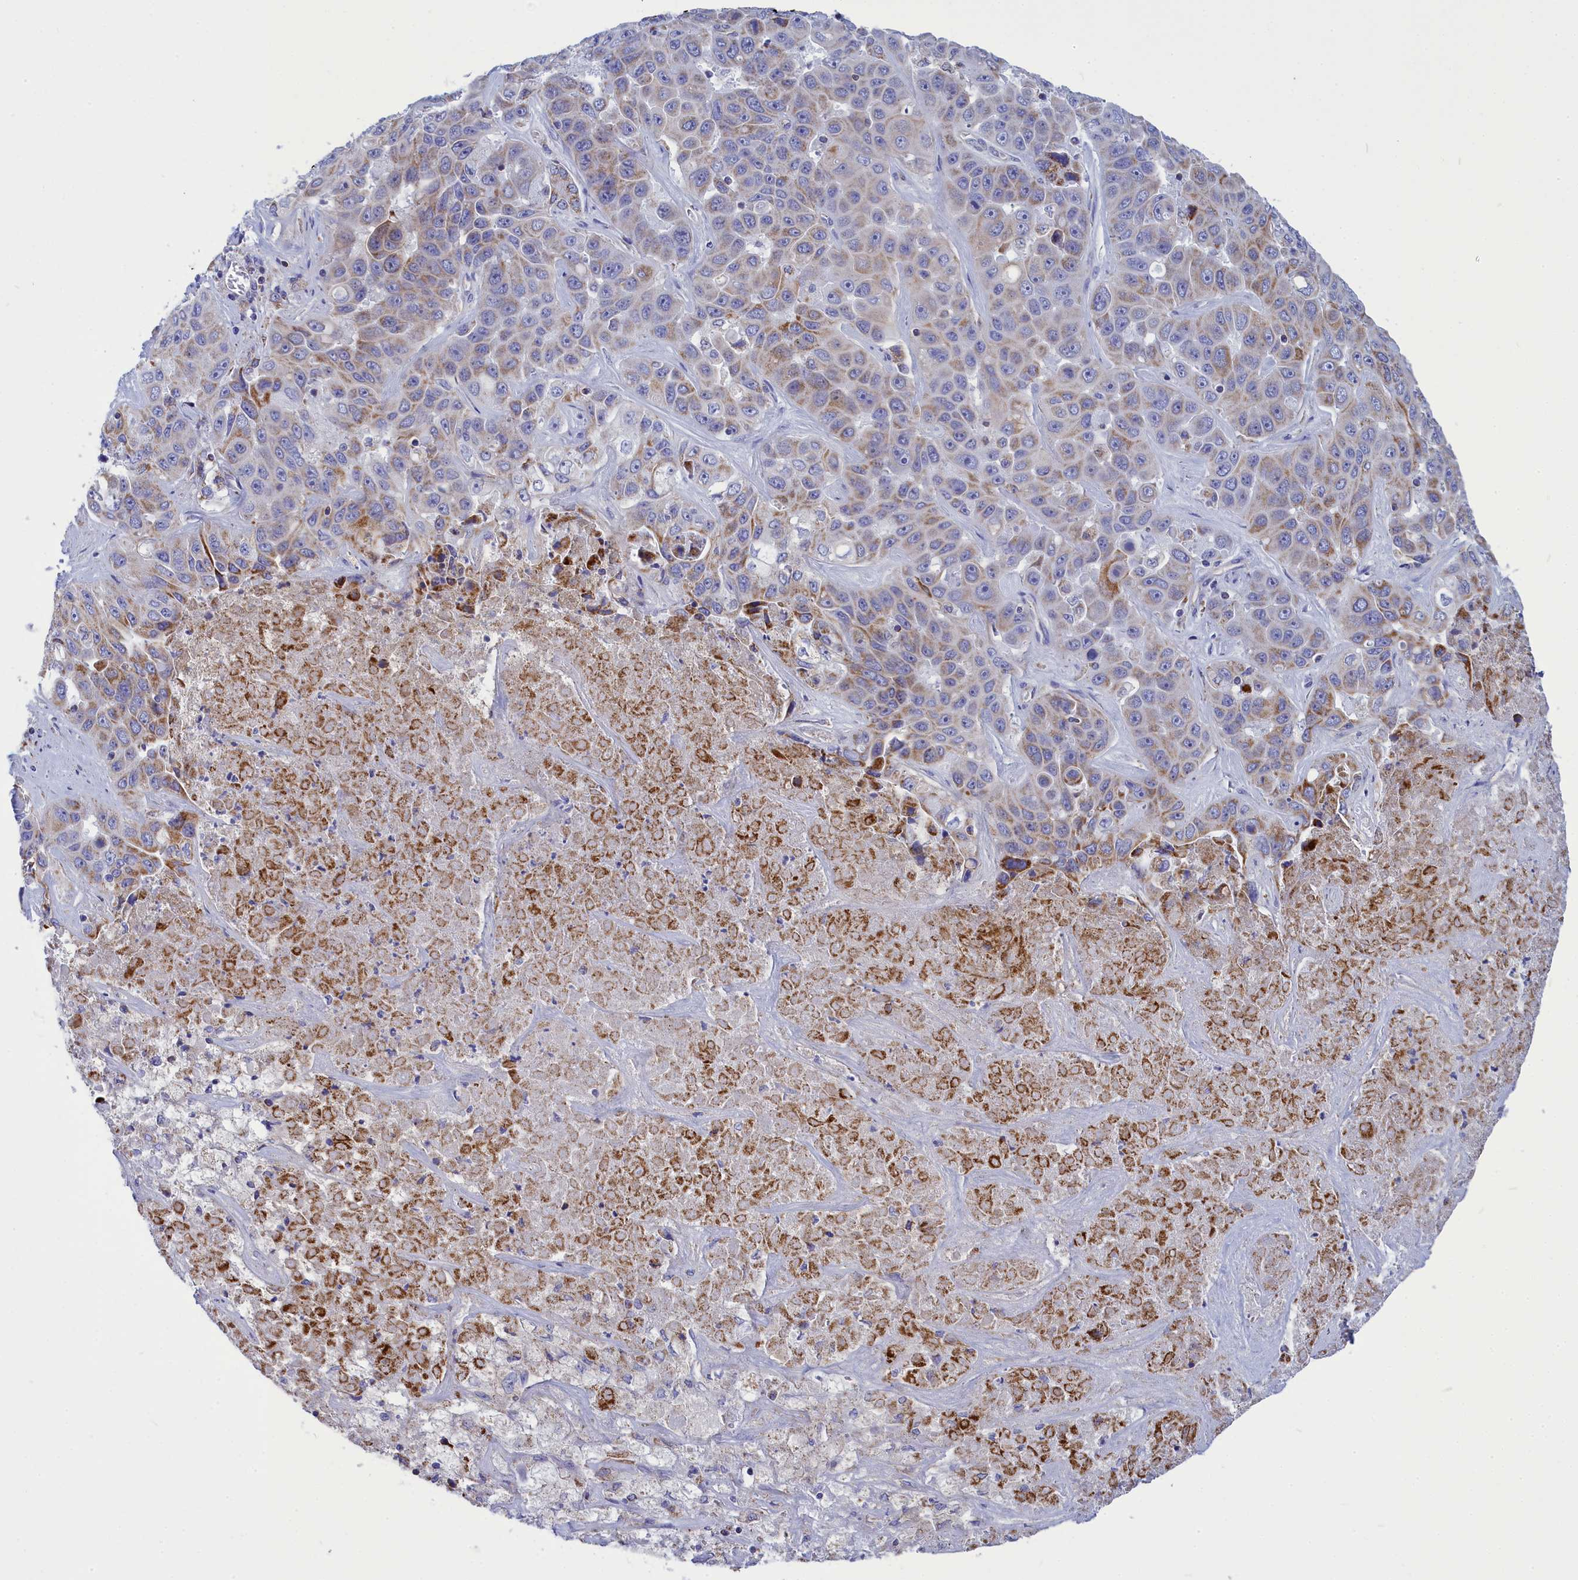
{"staining": {"intensity": "moderate", "quantity": ">75%", "location": "cytoplasmic/membranous"}, "tissue": "liver cancer", "cell_type": "Tumor cells", "image_type": "cancer", "snomed": [{"axis": "morphology", "description": "Cholangiocarcinoma"}, {"axis": "topography", "description": "Liver"}], "caption": "IHC (DAB (3,3'-diaminobenzidine)) staining of human liver cancer demonstrates moderate cytoplasmic/membranous protein staining in approximately >75% of tumor cells. The staining was performed using DAB (3,3'-diaminobenzidine) to visualize the protein expression in brown, while the nuclei were stained in blue with hematoxylin (Magnification: 20x).", "gene": "CCRL2", "patient": {"sex": "female", "age": 52}}